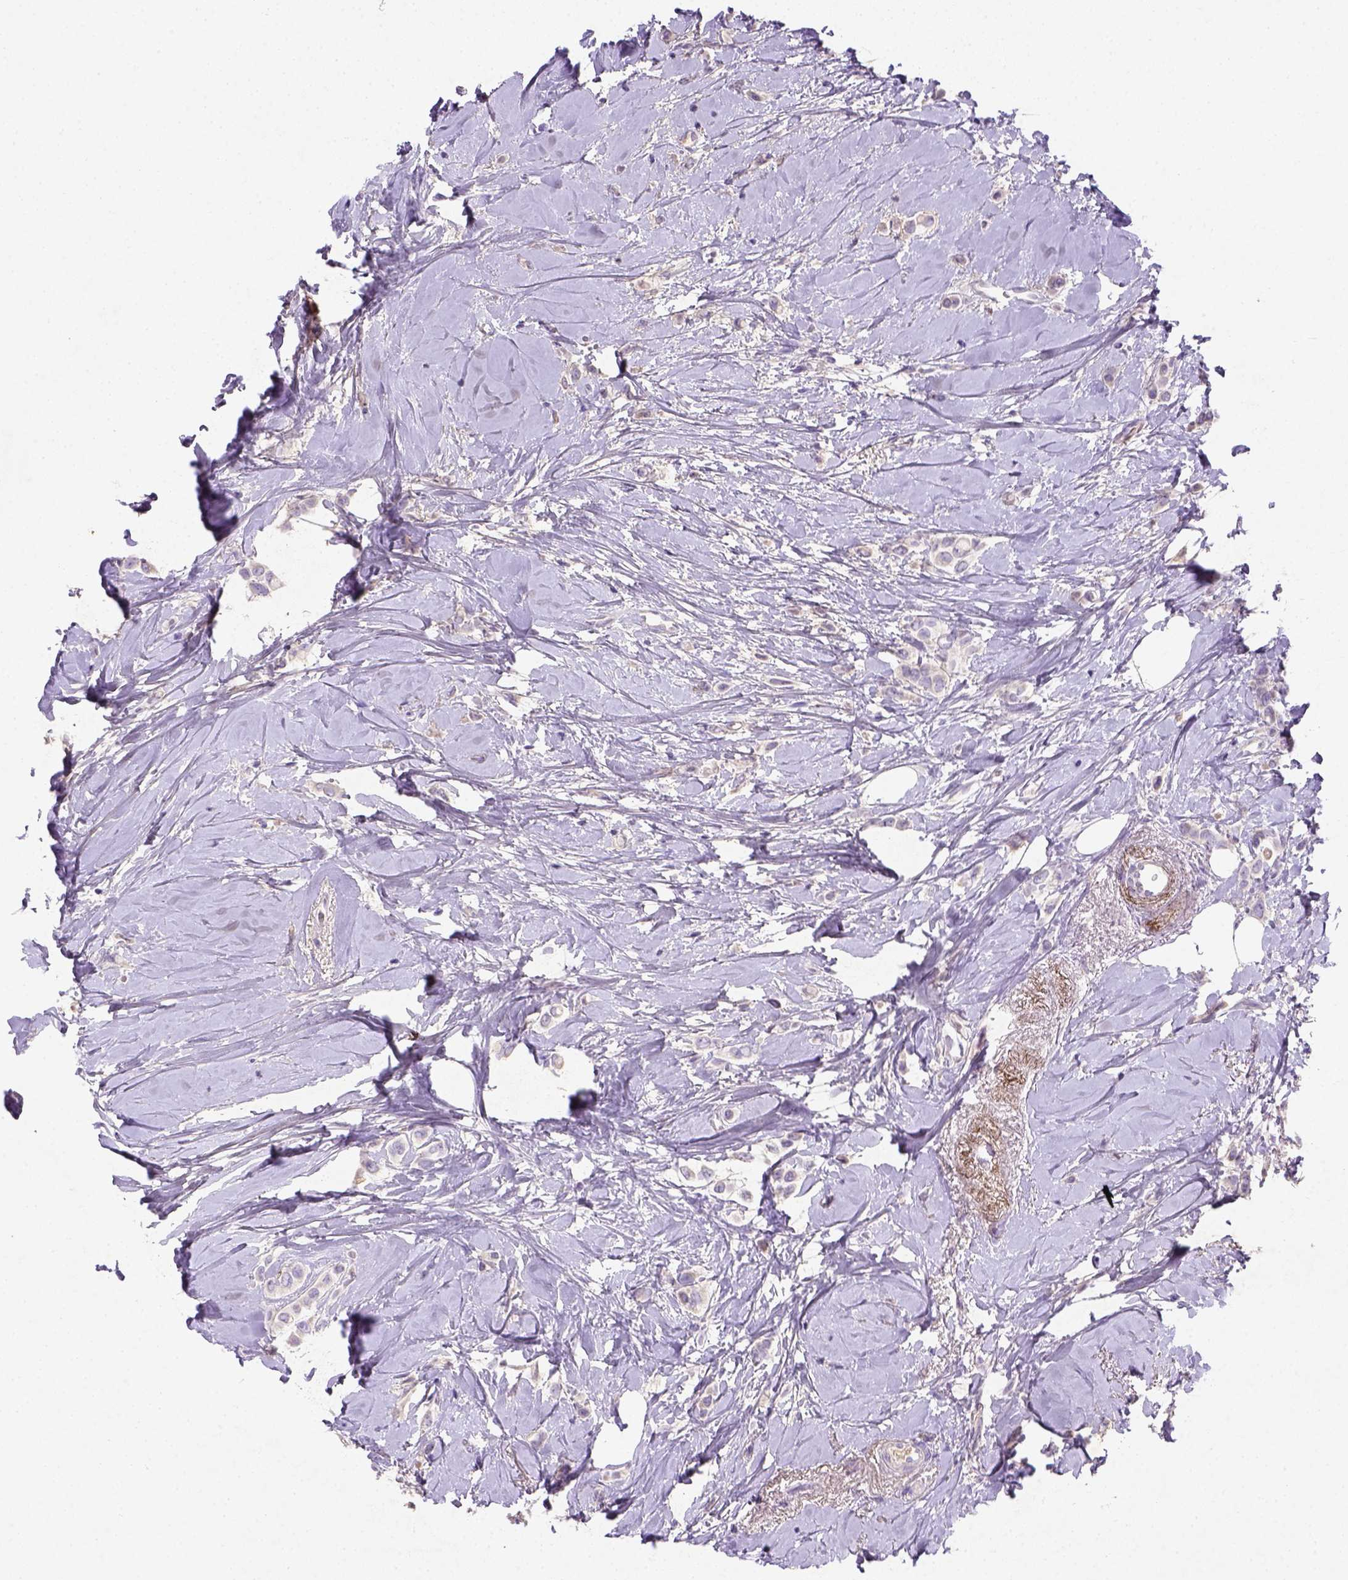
{"staining": {"intensity": "negative", "quantity": "none", "location": "none"}, "tissue": "breast cancer", "cell_type": "Tumor cells", "image_type": "cancer", "snomed": [{"axis": "morphology", "description": "Lobular carcinoma"}, {"axis": "topography", "description": "Breast"}], "caption": "There is no significant staining in tumor cells of breast lobular carcinoma. (Brightfield microscopy of DAB immunohistochemistry at high magnification).", "gene": "NUDT2", "patient": {"sex": "female", "age": 66}}